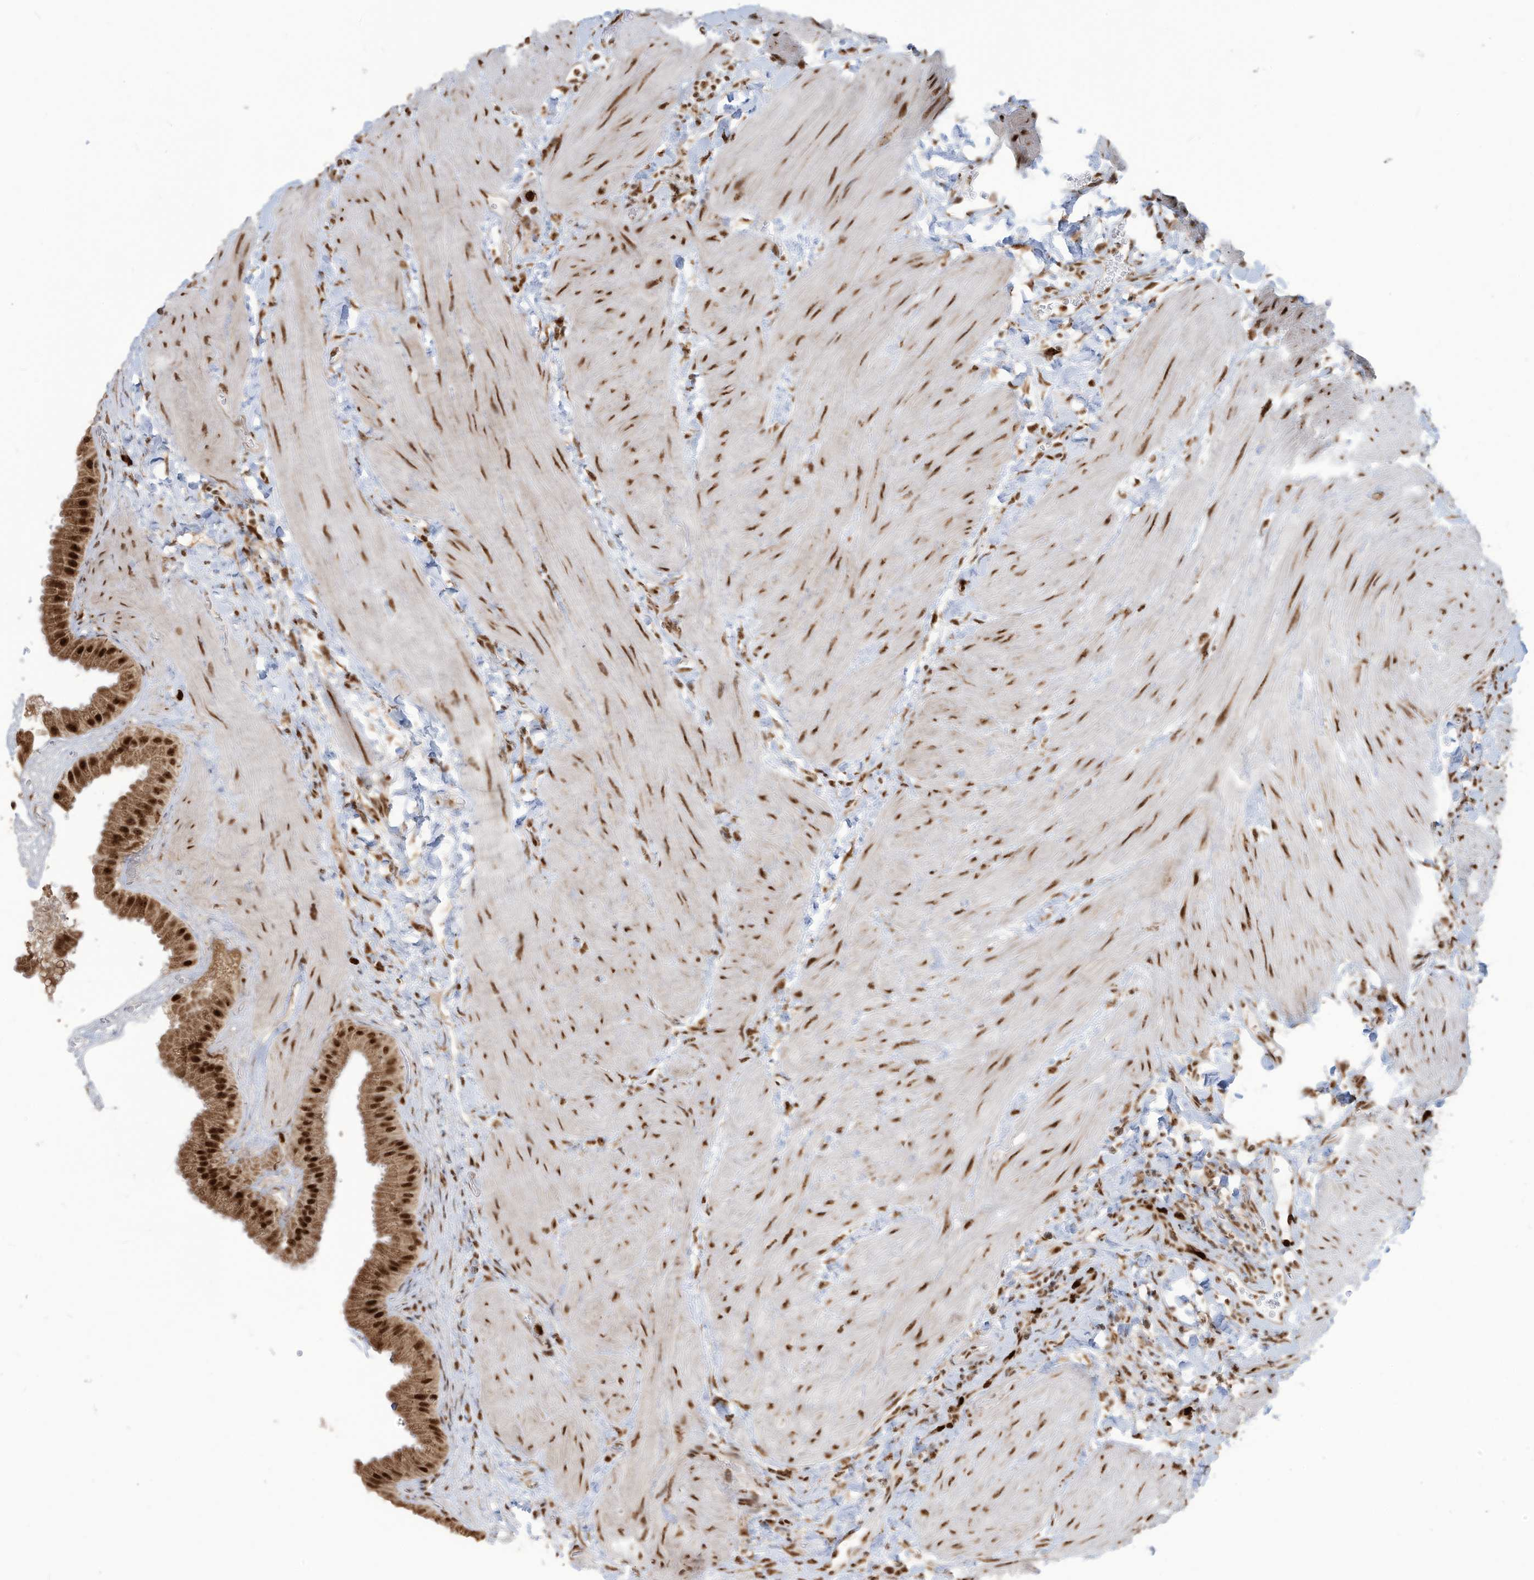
{"staining": {"intensity": "strong", "quantity": ">75%", "location": "cytoplasmic/membranous,nuclear"}, "tissue": "gallbladder", "cell_type": "Glandular cells", "image_type": "normal", "snomed": [{"axis": "morphology", "description": "Normal tissue, NOS"}, {"axis": "topography", "description": "Gallbladder"}], "caption": "An immunohistochemistry micrograph of unremarkable tissue is shown. Protein staining in brown labels strong cytoplasmic/membranous,nuclear positivity in gallbladder within glandular cells.", "gene": "LBH", "patient": {"sex": "male", "age": 55}}